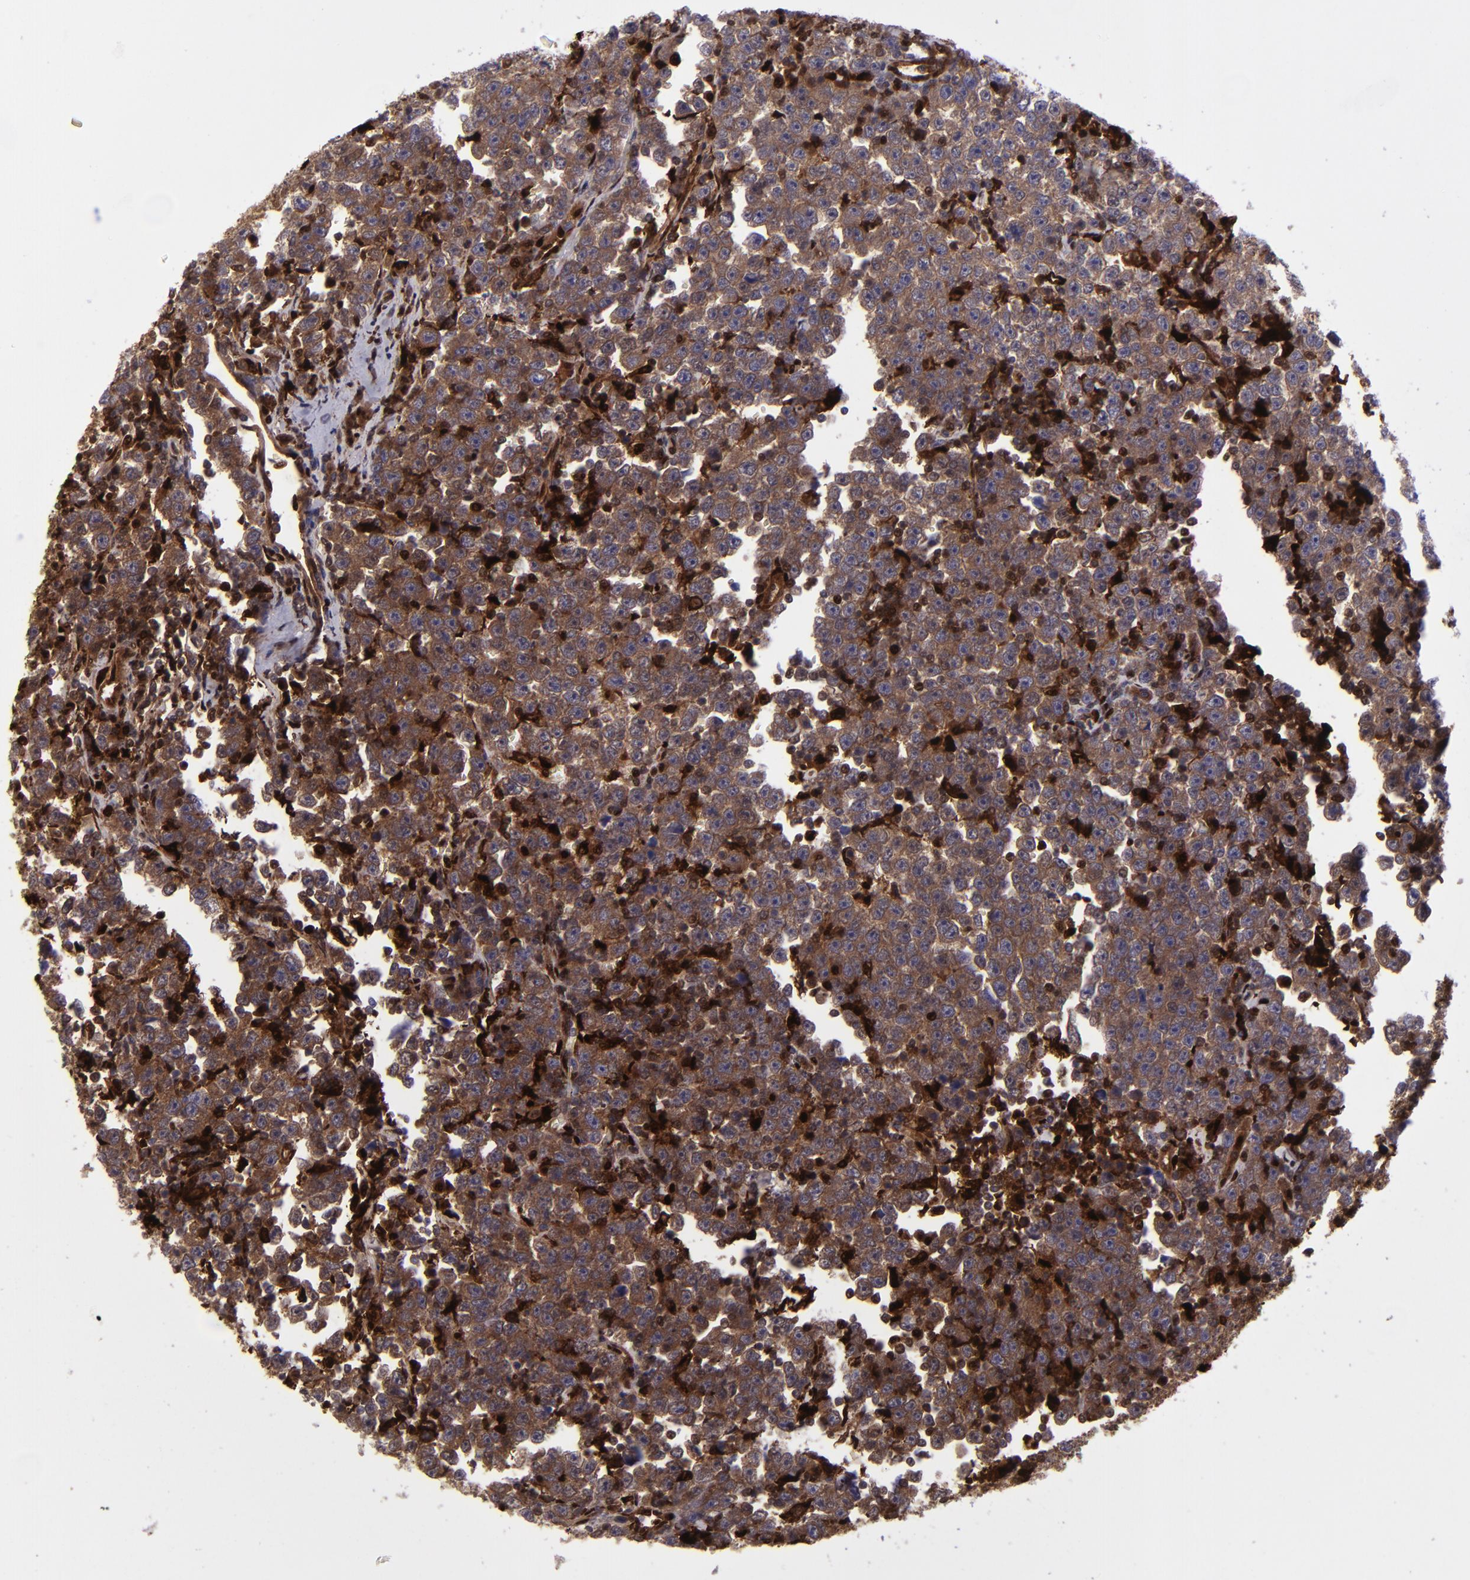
{"staining": {"intensity": "moderate", "quantity": ">75%", "location": "cytoplasmic/membranous"}, "tissue": "testis cancer", "cell_type": "Tumor cells", "image_type": "cancer", "snomed": [{"axis": "morphology", "description": "Seminoma, NOS"}, {"axis": "topography", "description": "Testis"}], "caption": "Immunohistochemical staining of human testis cancer (seminoma) demonstrates medium levels of moderate cytoplasmic/membranous protein positivity in approximately >75% of tumor cells. (DAB IHC with brightfield microscopy, high magnification).", "gene": "TYMP", "patient": {"sex": "male", "age": 43}}